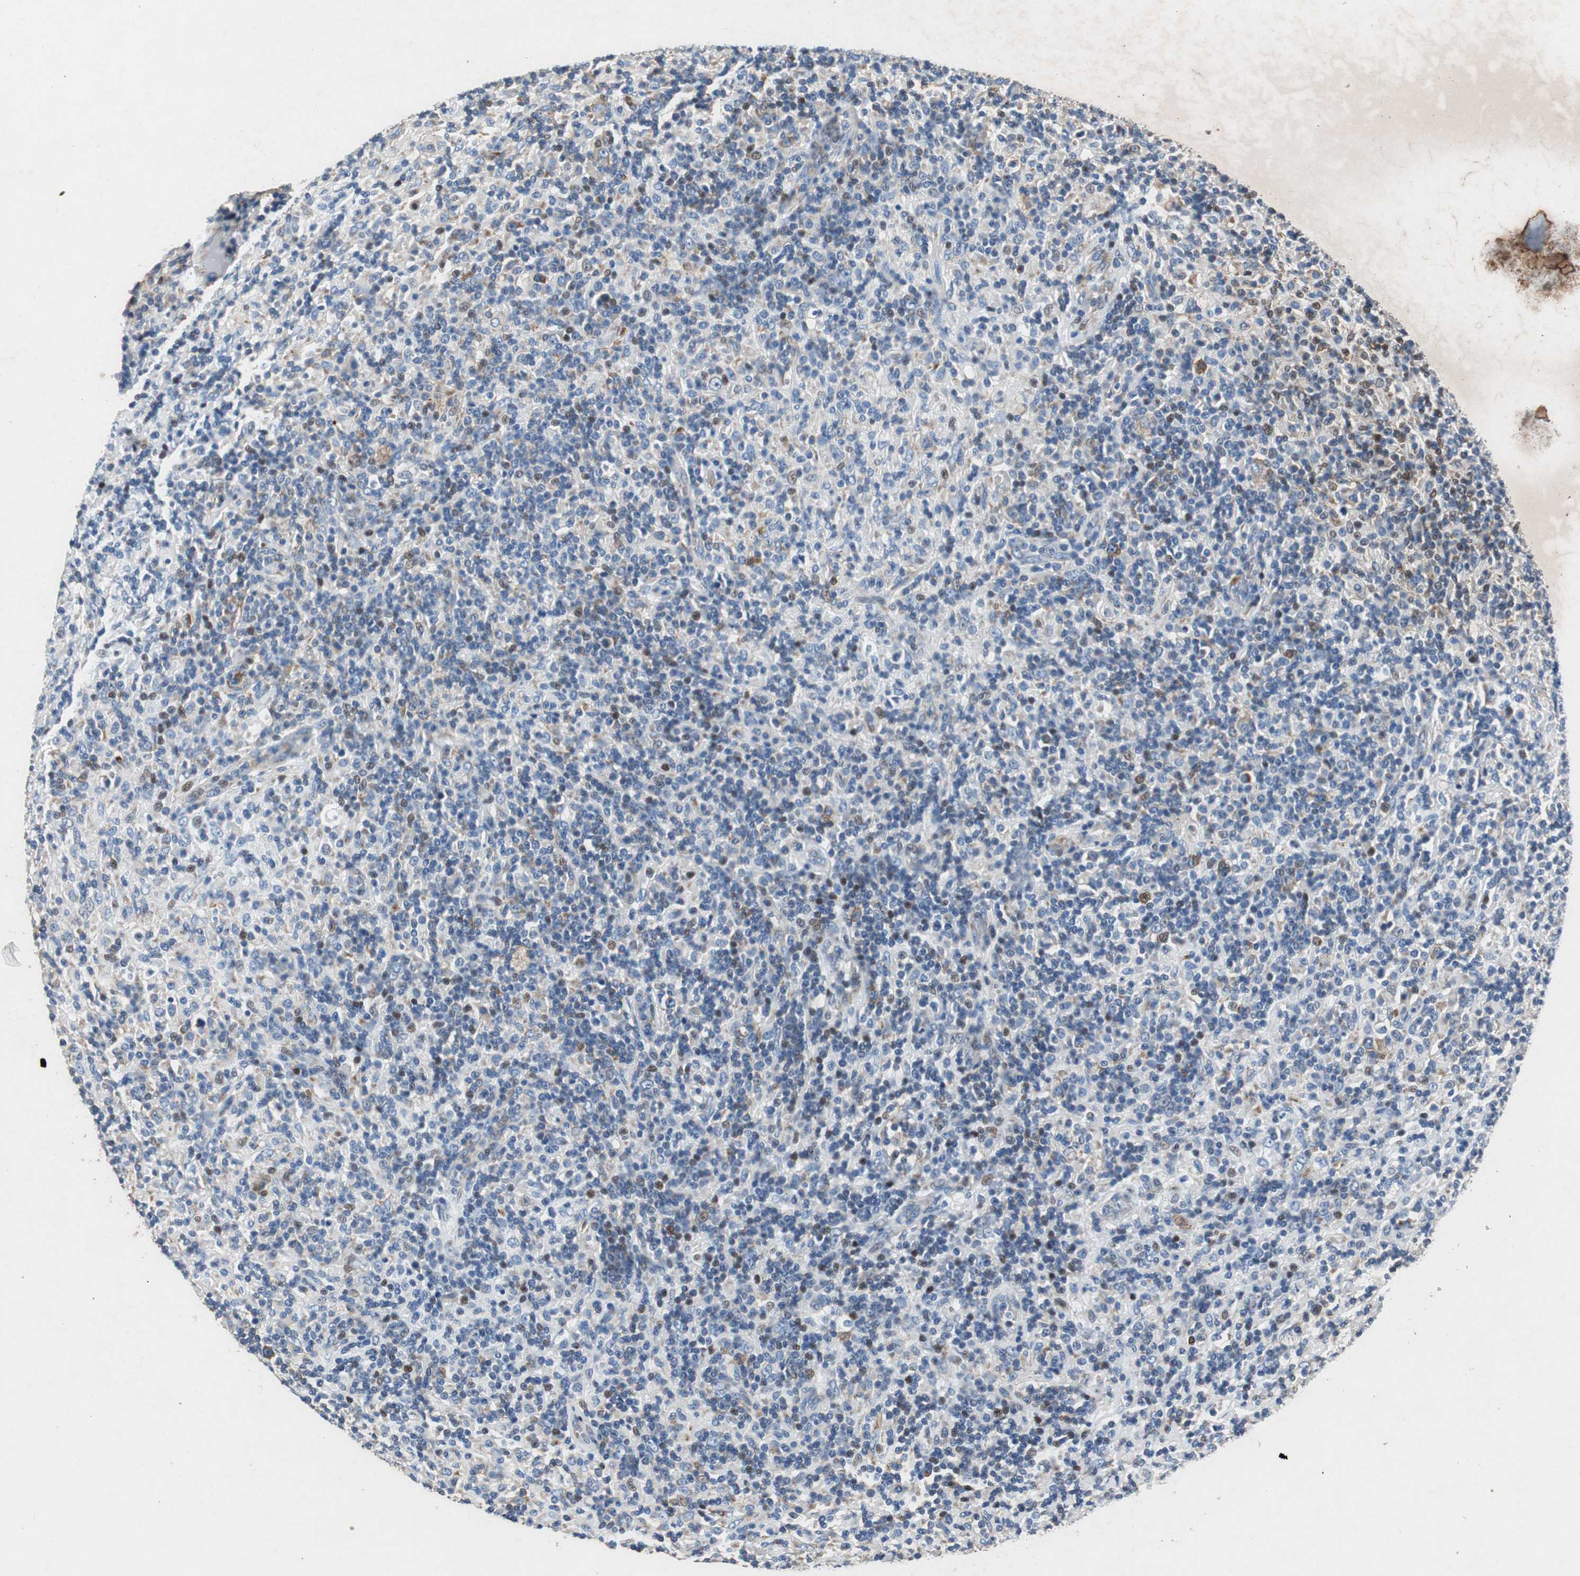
{"staining": {"intensity": "moderate", "quantity": "<25%", "location": "cytoplasmic/membranous,nuclear"}, "tissue": "lymphoma", "cell_type": "Tumor cells", "image_type": "cancer", "snomed": [{"axis": "morphology", "description": "Hodgkin's disease, NOS"}, {"axis": "topography", "description": "Lymph node"}], "caption": "IHC micrograph of human lymphoma stained for a protein (brown), which shows low levels of moderate cytoplasmic/membranous and nuclear expression in approximately <25% of tumor cells.", "gene": "RPL35", "patient": {"sex": "male", "age": 70}}